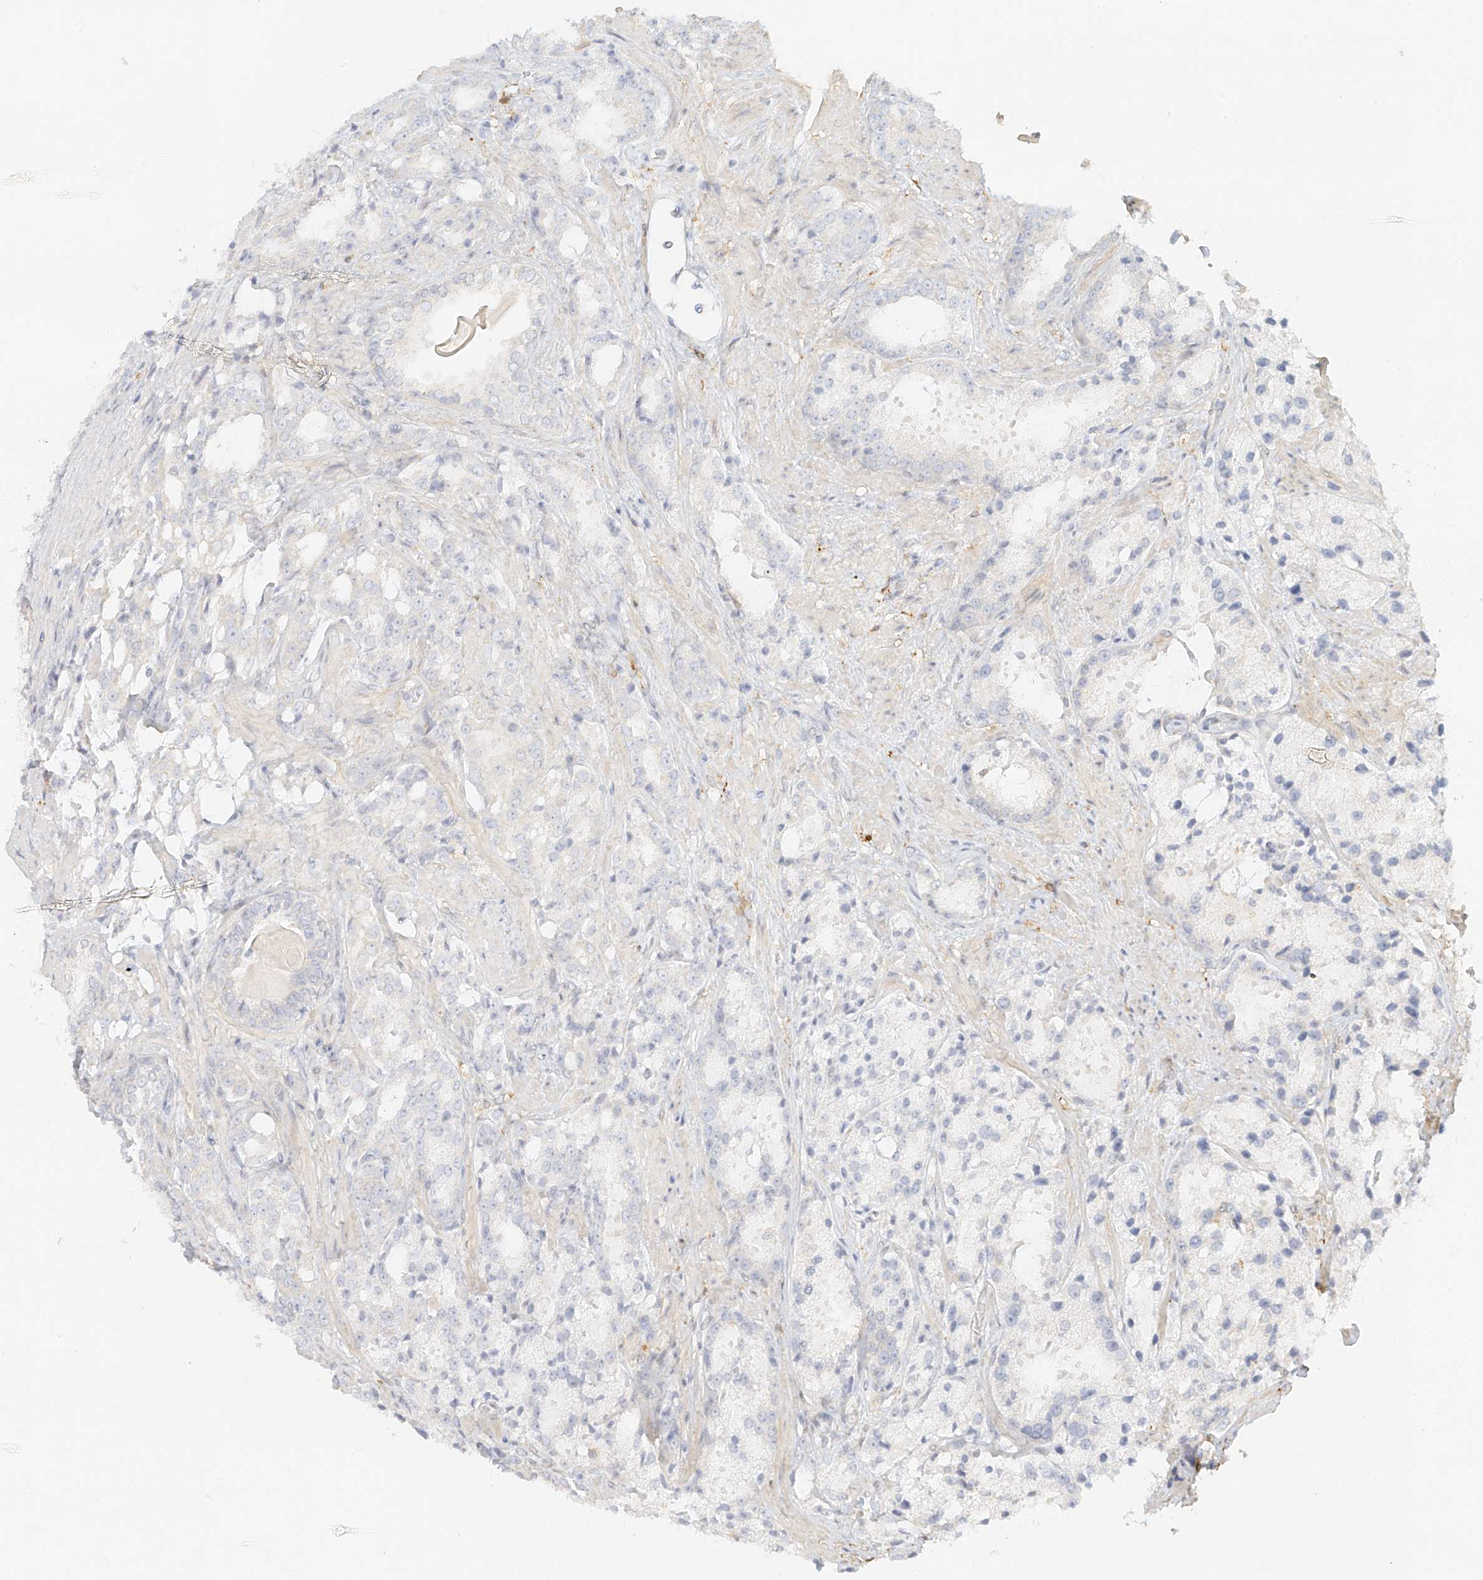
{"staining": {"intensity": "negative", "quantity": "none", "location": "none"}, "tissue": "prostate cancer", "cell_type": "Tumor cells", "image_type": "cancer", "snomed": [{"axis": "morphology", "description": "Adenocarcinoma, High grade"}, {"axis": "topography", "description": "Prostate"}], "caption": "The IHC image has no significant positivity in tumor cells of prostate cancer tissue.", "gene": "UPK1B", "patient": {"sex": "male", "age": 66}}